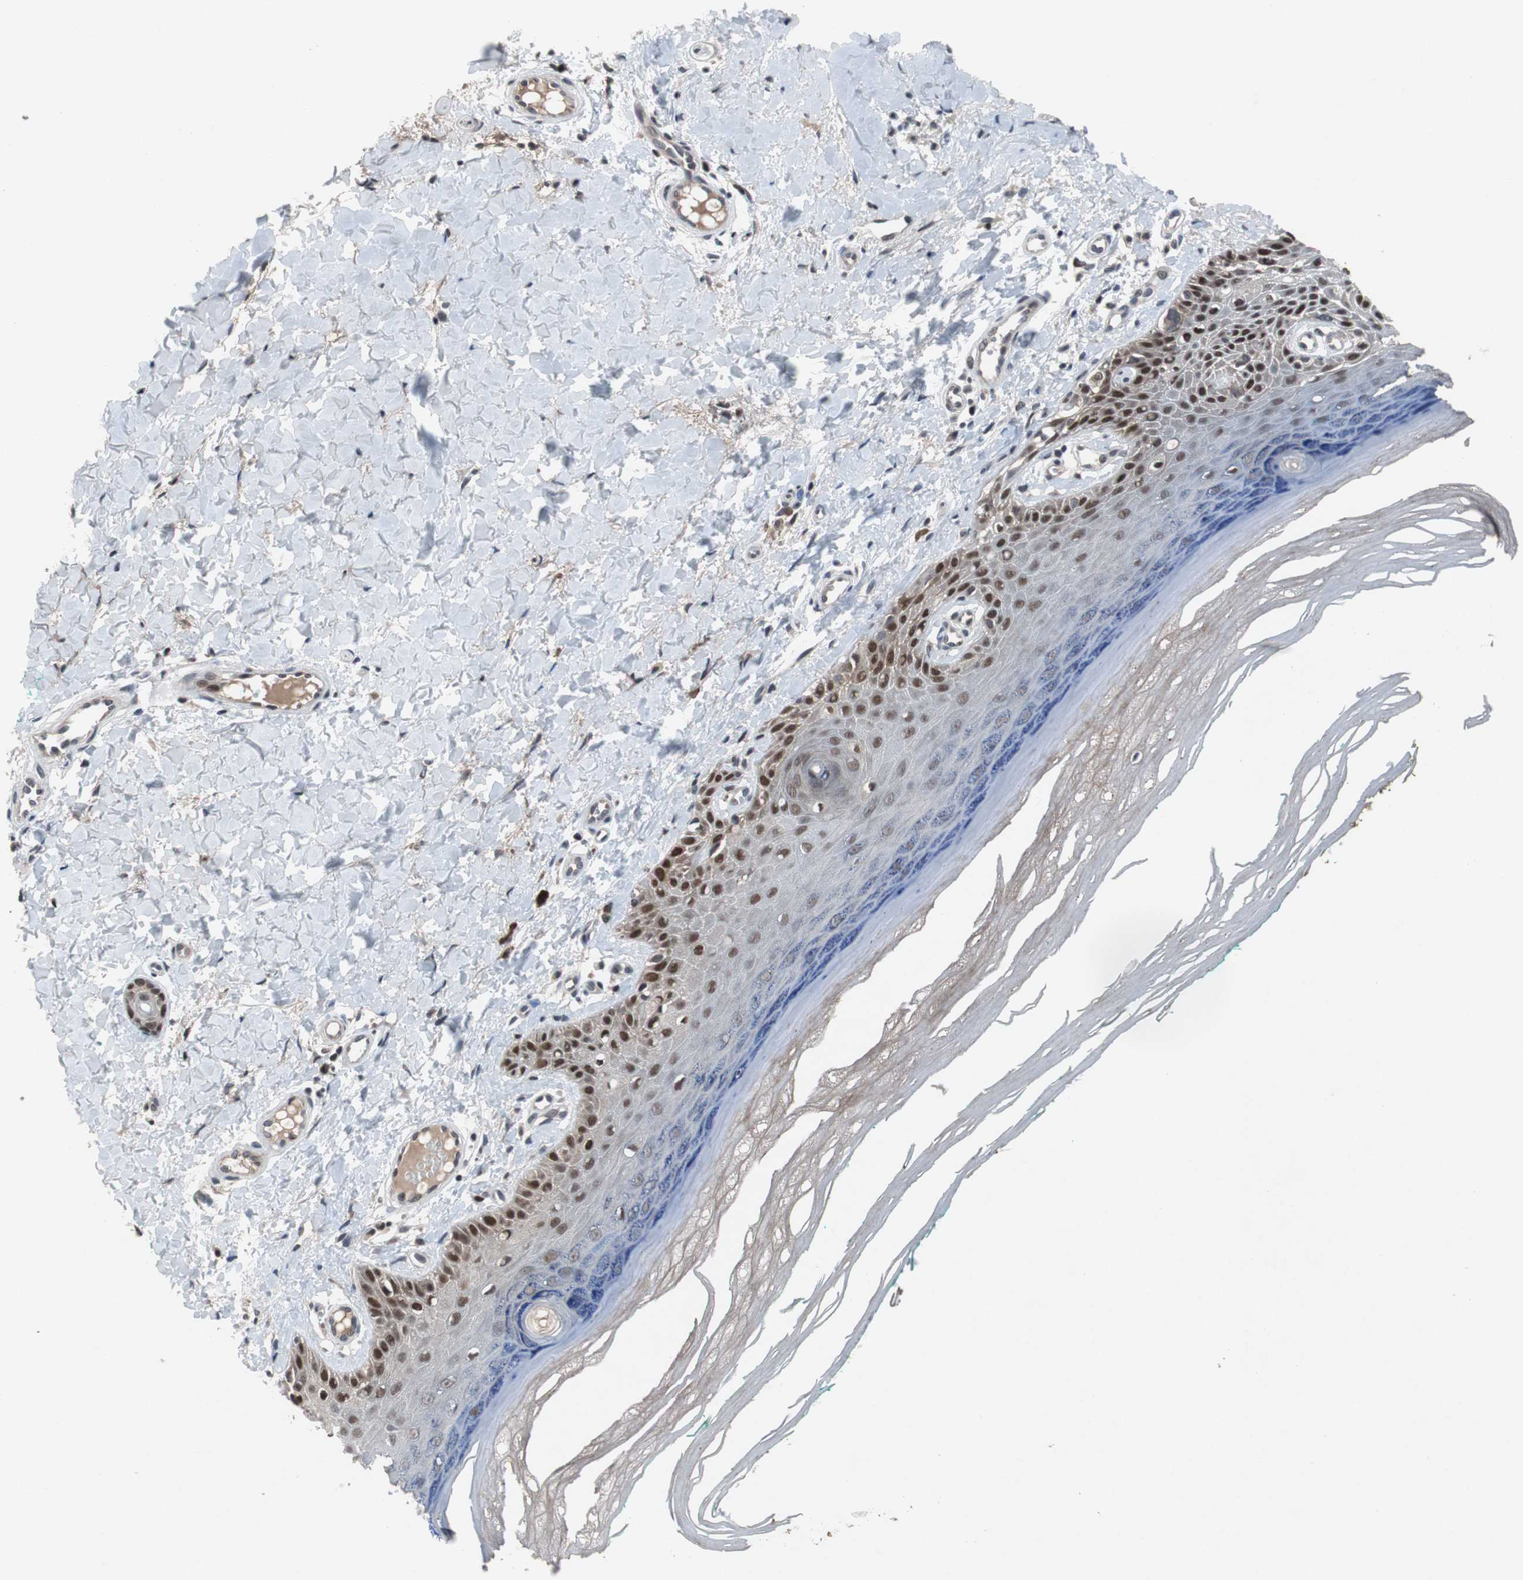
{"staining": {"intensity": "negative", "quantity": "none", "location": "none"}, "tissue": "skin", "cell_type": "Fibroblasts", "image_type": "normal", "snomed": [{"axis": "morphology", "description": "Normal tissue, NOS"}, {"axis": "topography", "description": "Skin"}], "caption": "A histopathology image of skin stained for a protein reveals no brown staining in fibroblasts.", "gene": "TP63", "patient": {"sex": "male", "age": 26}}